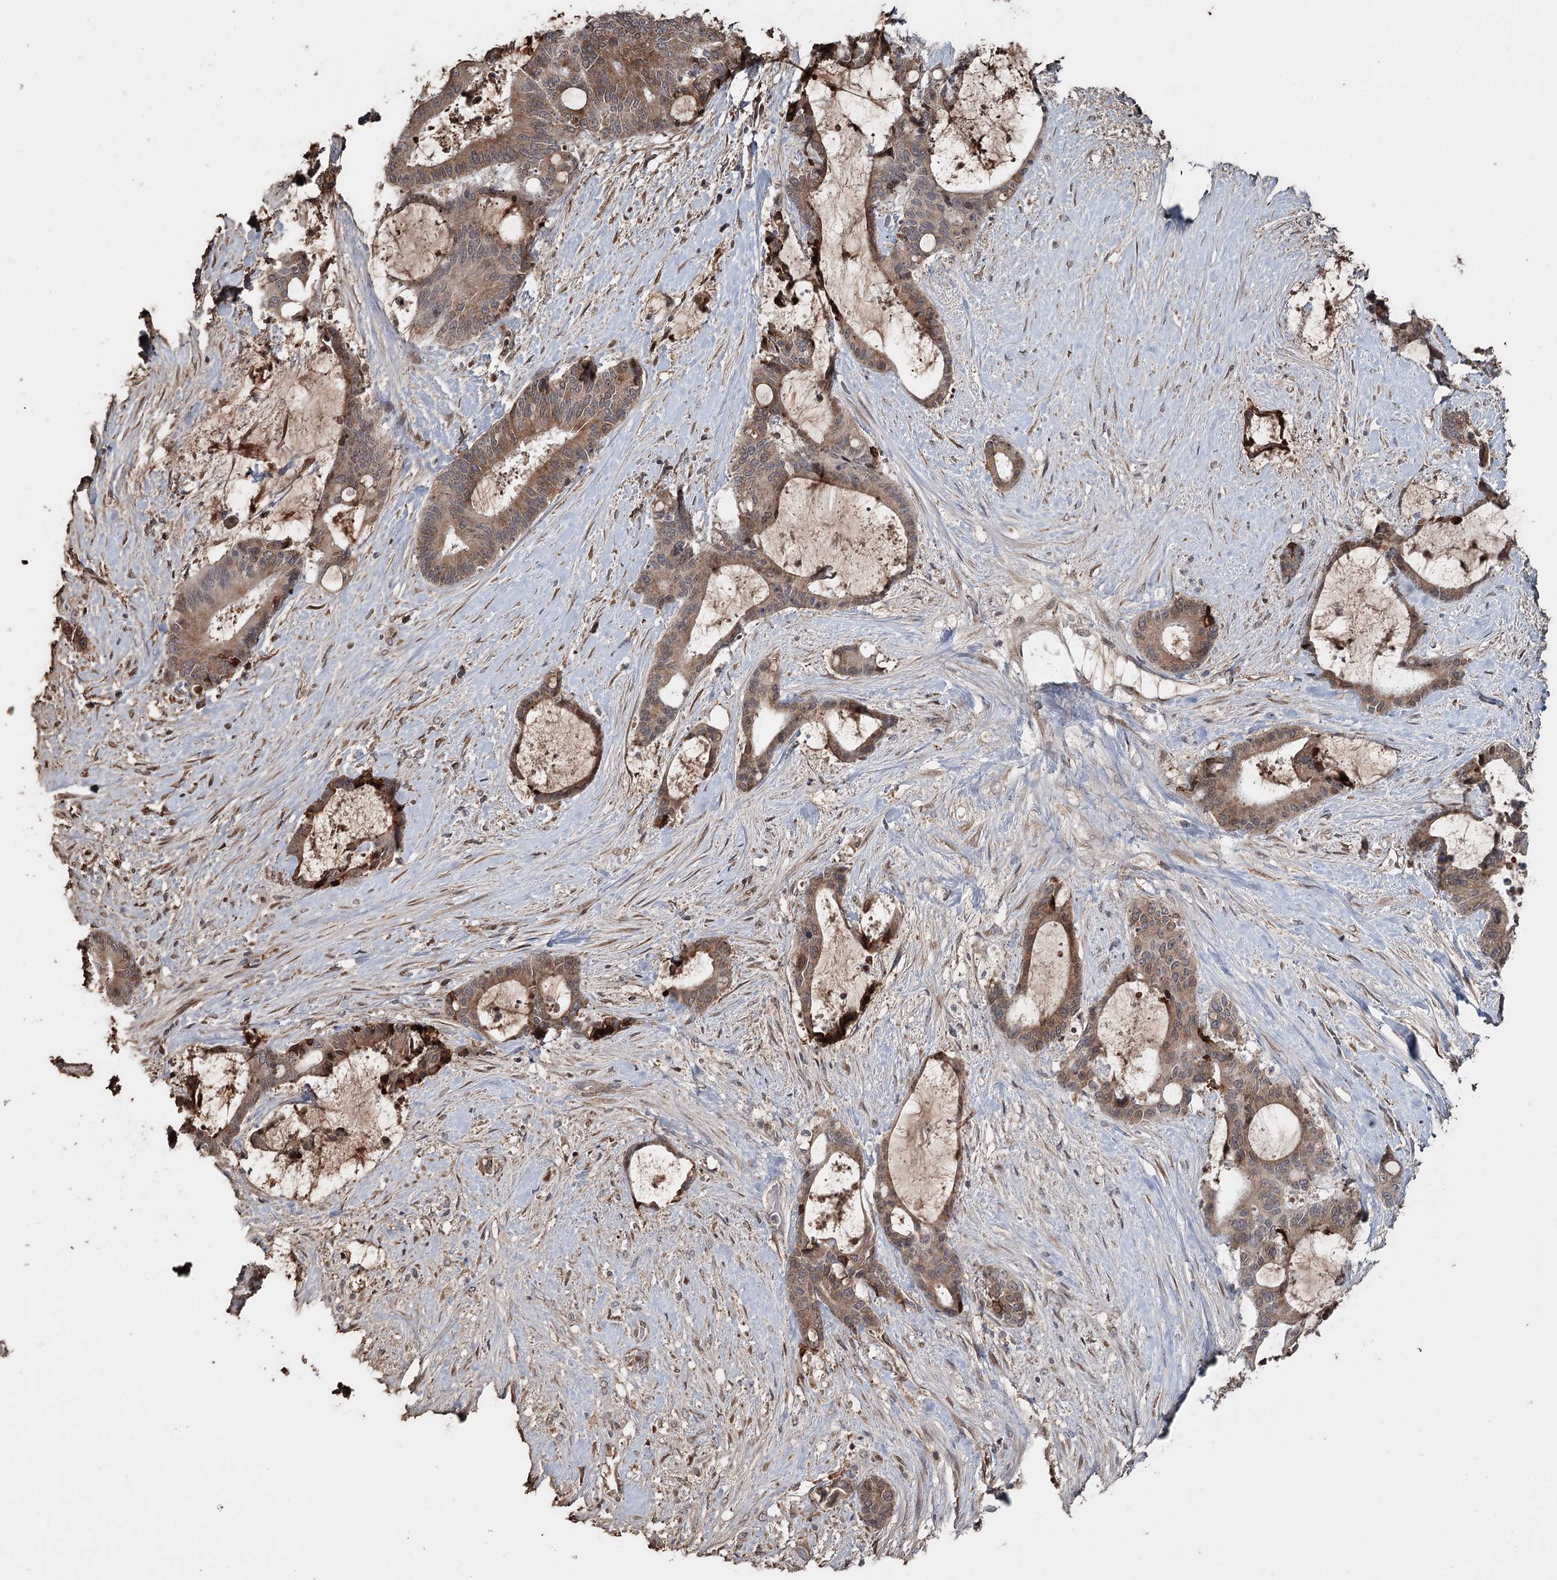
{"staining": {"intensity": "moderate", "quantity": ">75%", "location": "cytoplasmic/membranous"}, "tissue": "liver cancer", "cell_type": "Tumor cells", "image_type": "cancer", "snomed": [{"axis": "morphology", "description": "Normal tissue, NOS"}, {"axis": "morphology", "description": "Cholangiocarcinoma"}, {"axis": "topography", "description": "Liver"}, {"axis": "topography", "description": "Peripheral nerve tissue"}], "caption": "Protein expression analysis of liver cancer (cholangiocarcinoma) shows moderate cytoplasmic/membranous staining in about >75% of tumor cells. (IHC, brightfield microscopy, high magnification).", "gene": "SYVN1", "patient": {"sex": "female", "age": 73}}